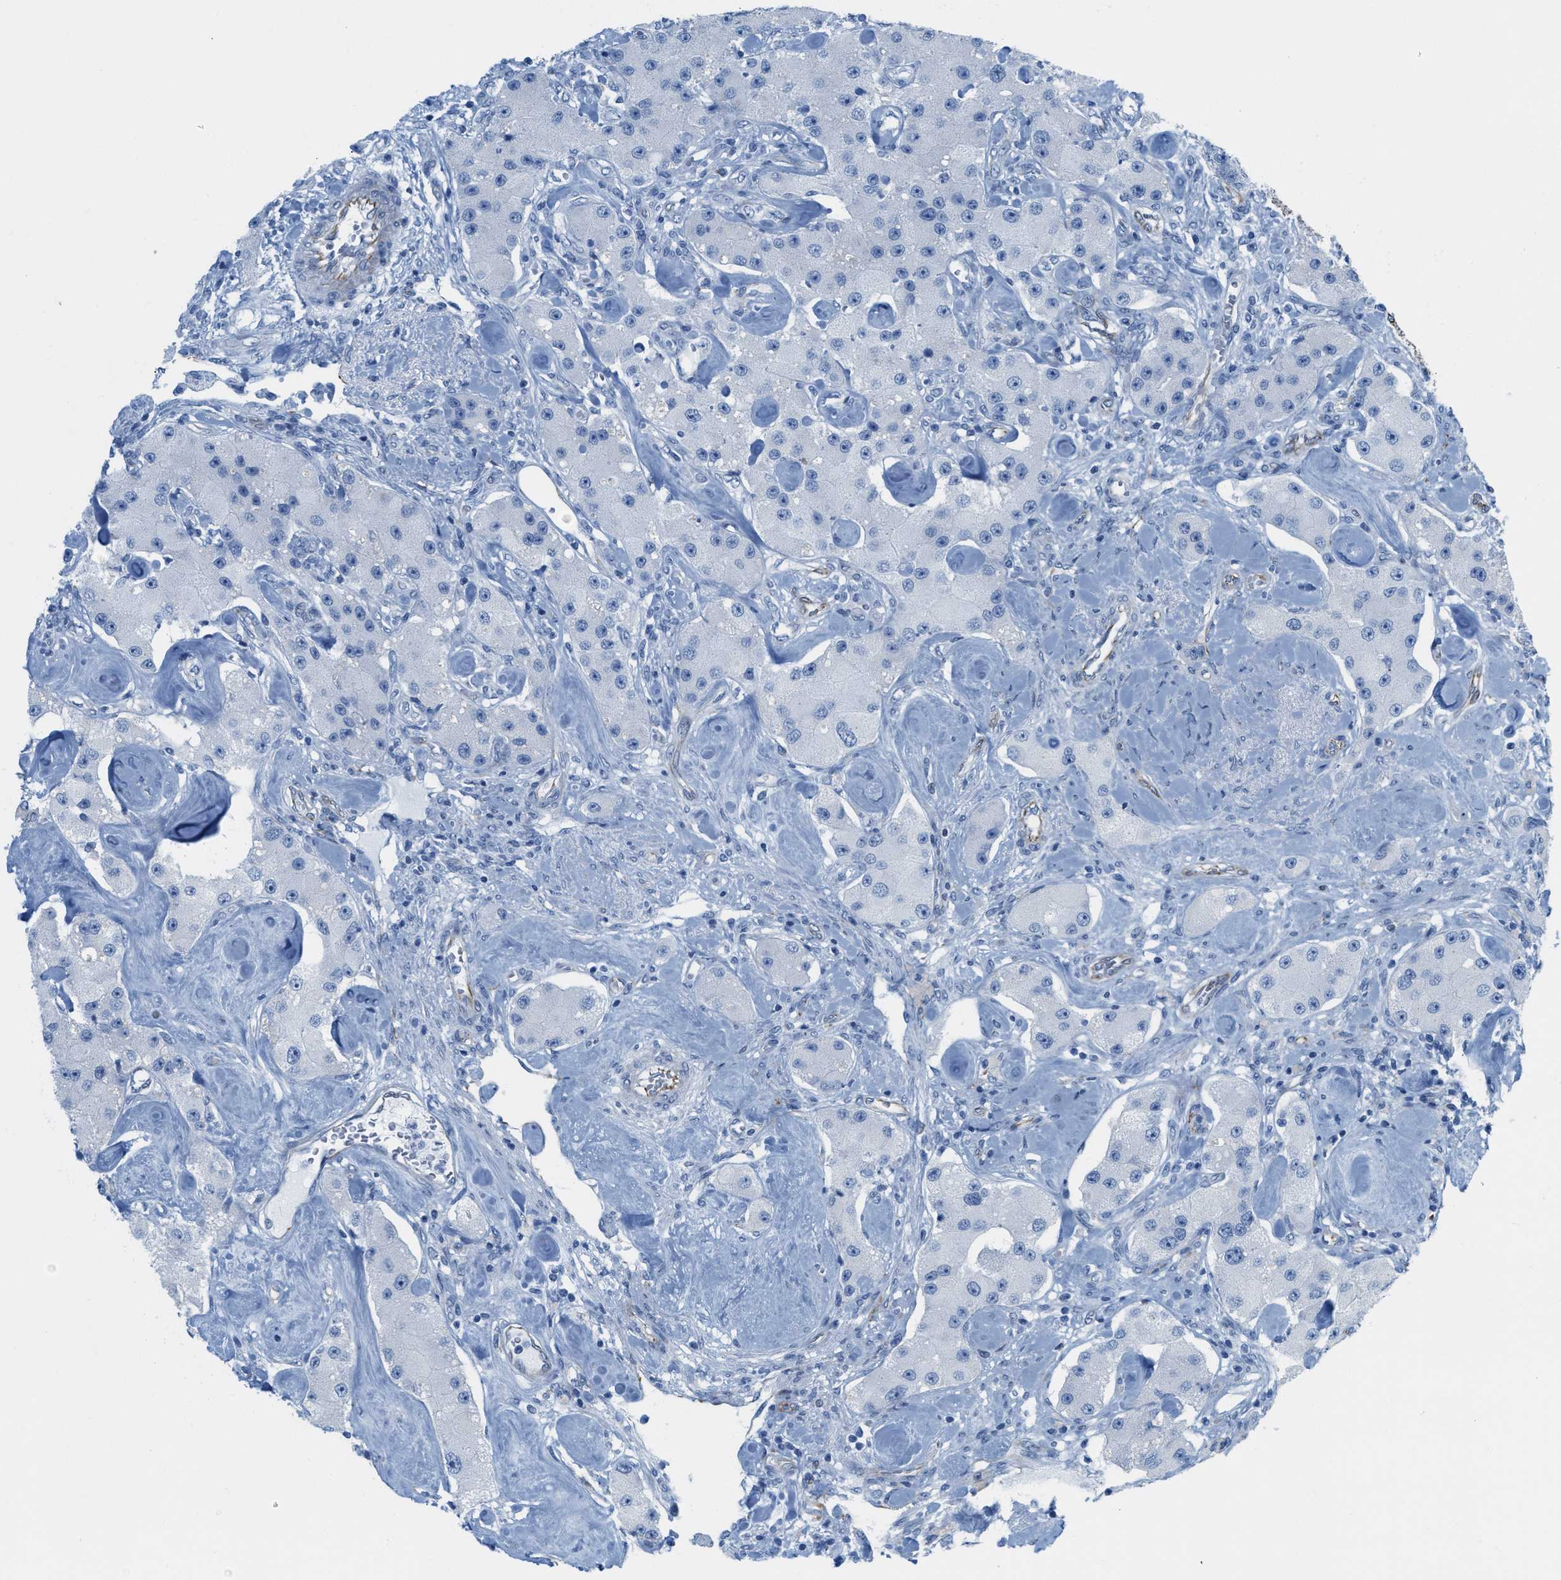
{"staining": {"intensity": "negative", "quantity": "none", "location": "none"}, "tissue": "carcinoid", "cell_type": "Tumor cells", "image_type": "cancer", "snomed": [{"axis": "morphology", "description": "Carcinoid, malignant, NOS"}, {"axis": "topography", "description": "Pancreas"}], "caption": "The histopathology image shows no staining of tumor cells in carcinoid.", "gene": "SLC12A1", "patient": {"sex": "male", "age": 41}}